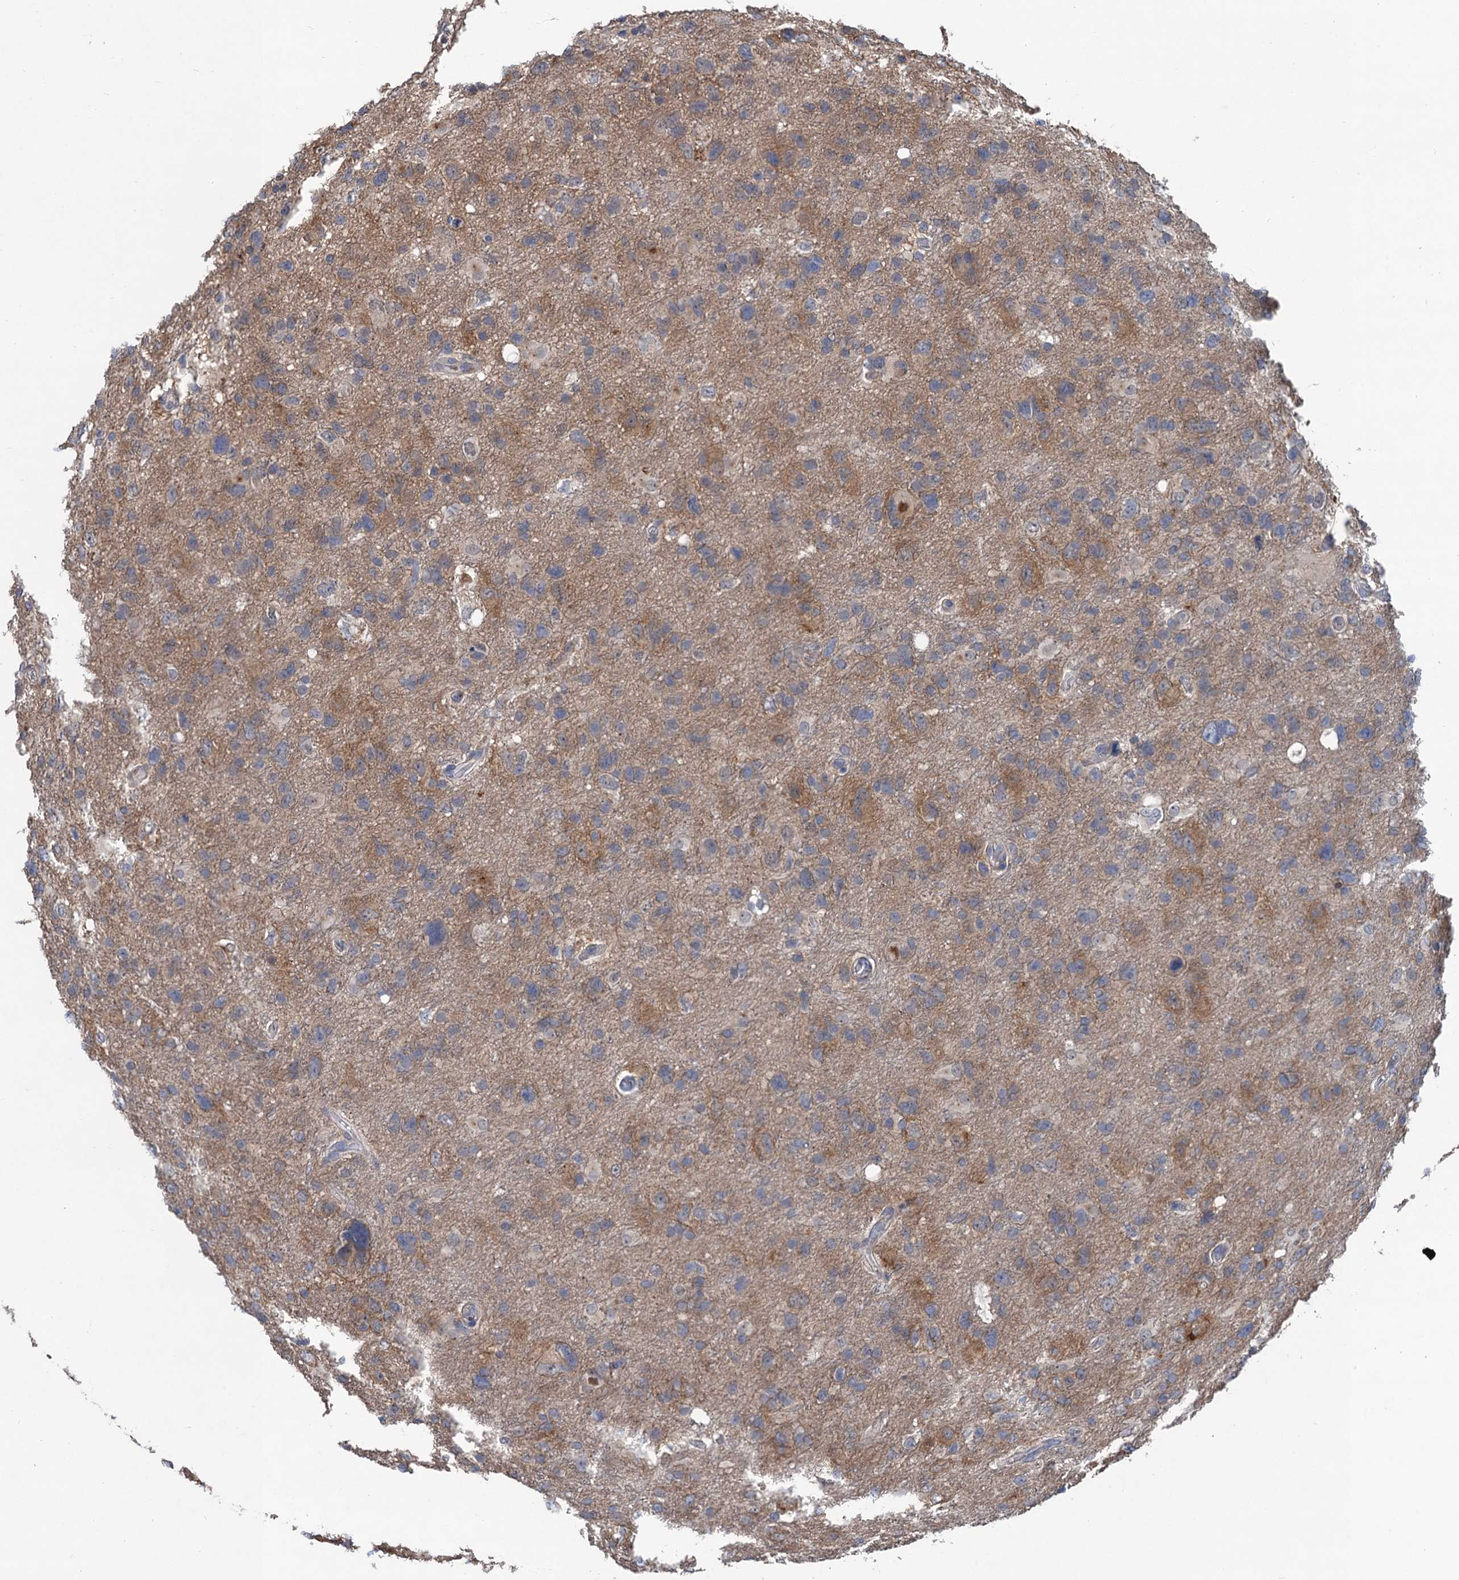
{"staining": {"intensity": "weak", "quantity": "<25%", "location": "cytoplasmic/membranous"}, "tissue": "glioma", "cell_type": "Tumor cells", "image_type": "cancer", "snomed": [{"axis": "morphology", "description": "Glioma, malignant, High grade"}, {"axis": "topography", "description": "Brain"}], "caption": "IHC image of human glioma stained for a protein (brown), which reveals no staining in tumor cells. (DAB IHC with hematoxylin counter stain).", "gene": "TRAF7", "patient": {"sex": "male", "age": 61}}